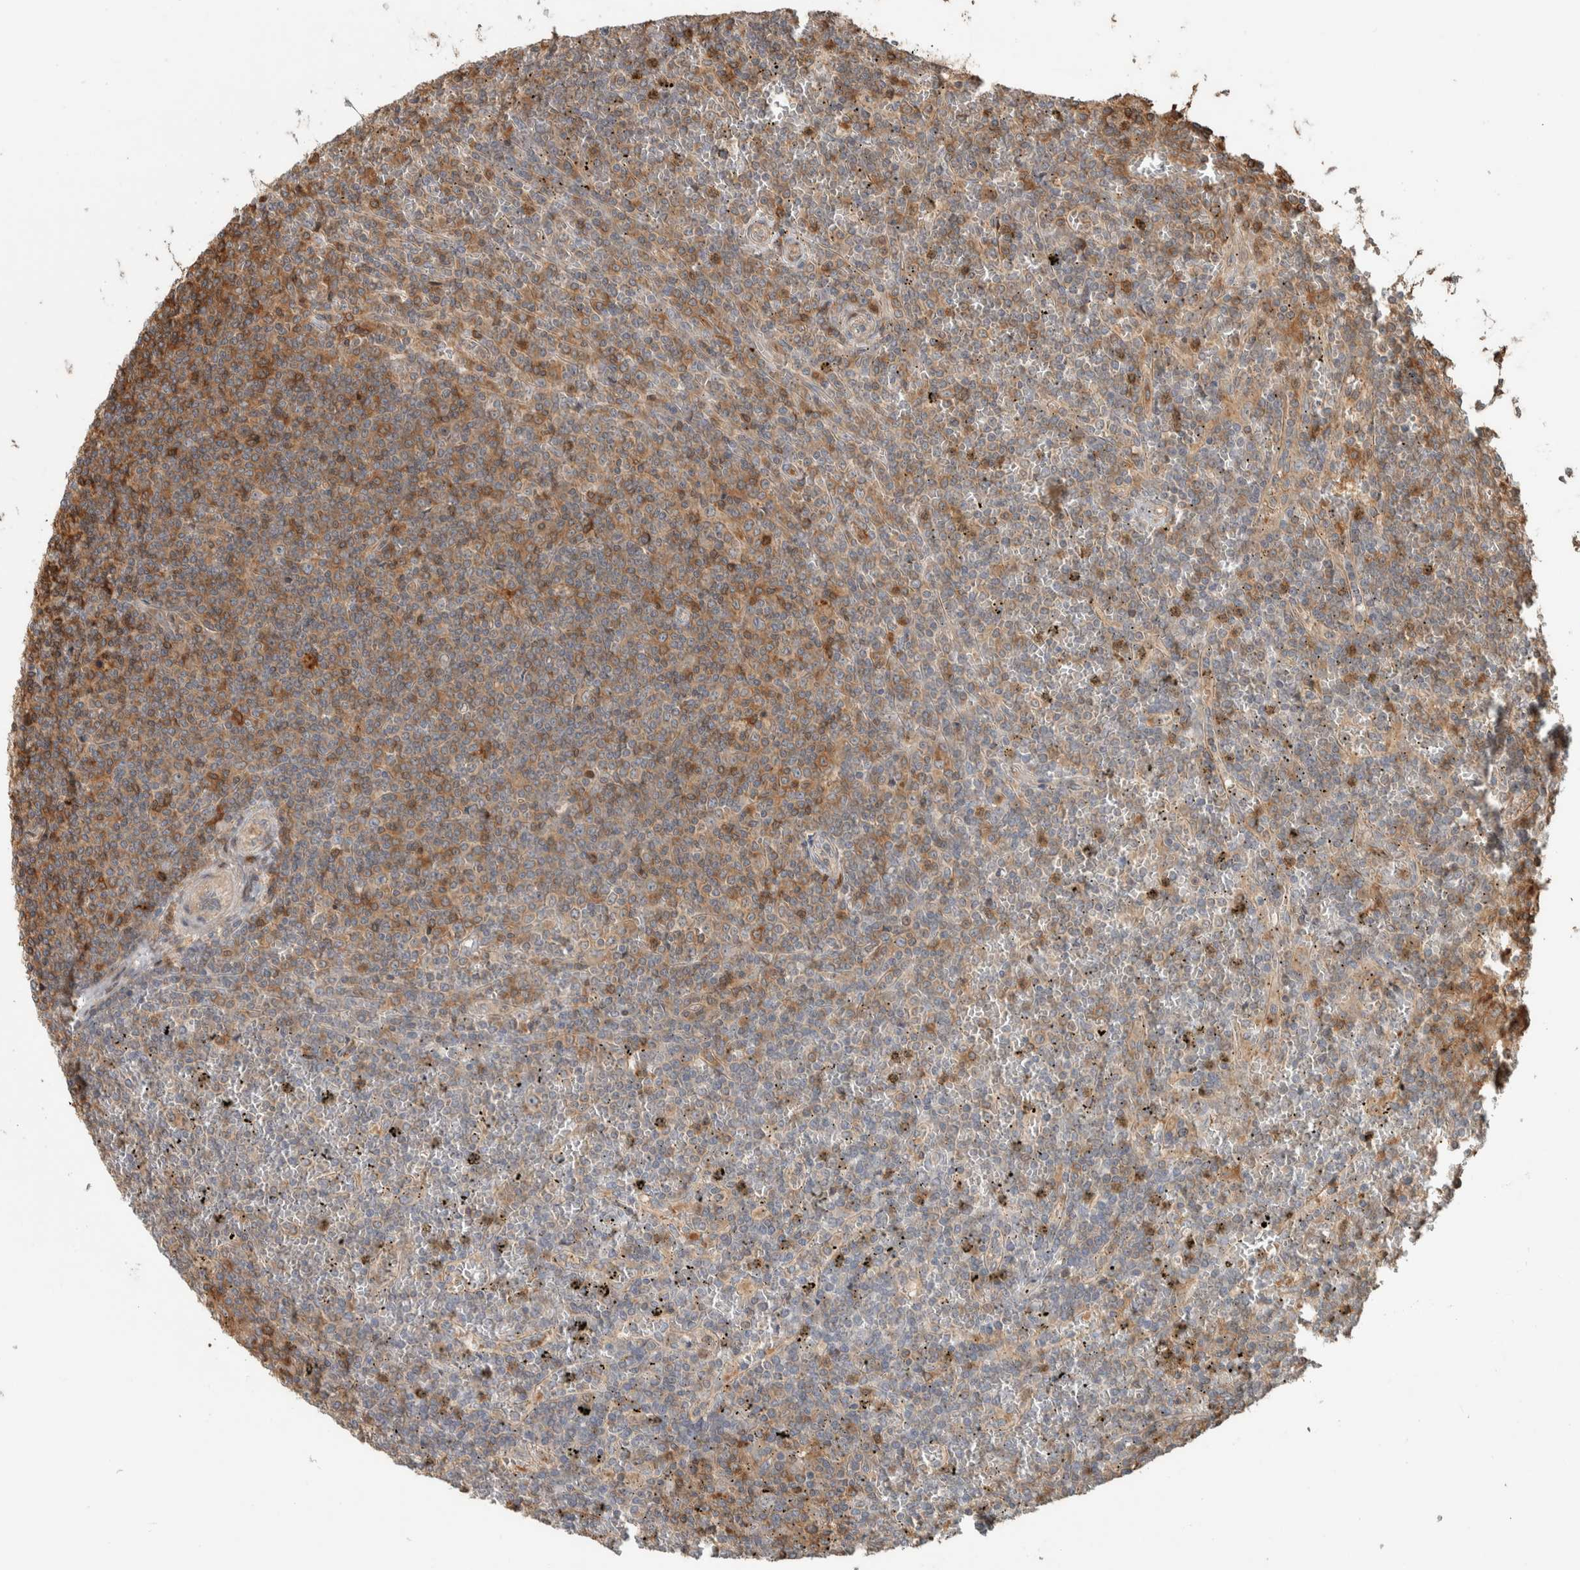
{"staining": {"intensity": "moderate", "quantity": ">75%", "location": "cytoplasmic/membranous"}, "tissue": "lymphoma", "cell_type": "Tumor cells", "image_type": "cancer", "snomed": [{"axis": "morphology", "description": "Malignant lymphoma, non-Hodgkin's type, Low grade"}, {"axis": "topography", "description": "Spleen"}], "caption": "Lymphoma was stained to show a protein in brown. There is medium levels of moderate cytoplasmic/membranous staining in approximately >75% of tumor cells.", "gene": "CNTROB", "patient": {"sex": "female", "age": 19}}